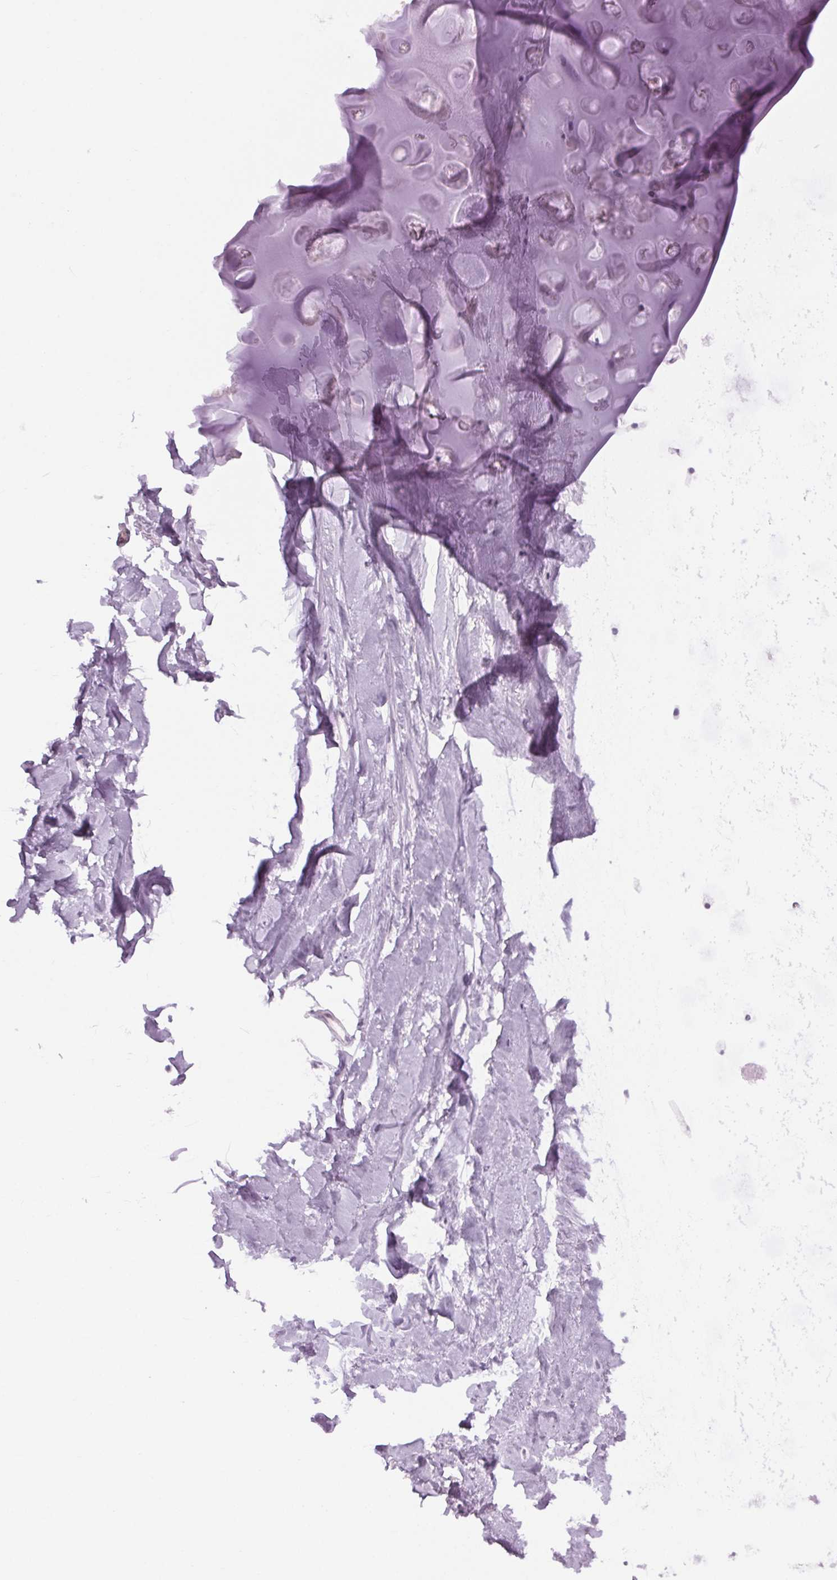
{"staining": {"intensity": "negative", "quantity": "none", "location": "none"}, "tissue": "adipose tissue", "cell_type": "Adipocytes", "image_type": "normal", "snomed": [{"axis": "morphology", "description": "Normal tissue, NOS"}, {"axis": "topography", "description": "Cartilage tissue"}, {"axis": "topography", "description": "Bronchus"}], "caption": "Protein analysis of normal adipose tissue reveals no significant expression in adipocytes. (Brightfield microscopy of DAB IHC at high magnification).", "gene": "SLC6A19", "patient": {"sex": "female", "age": 79}}